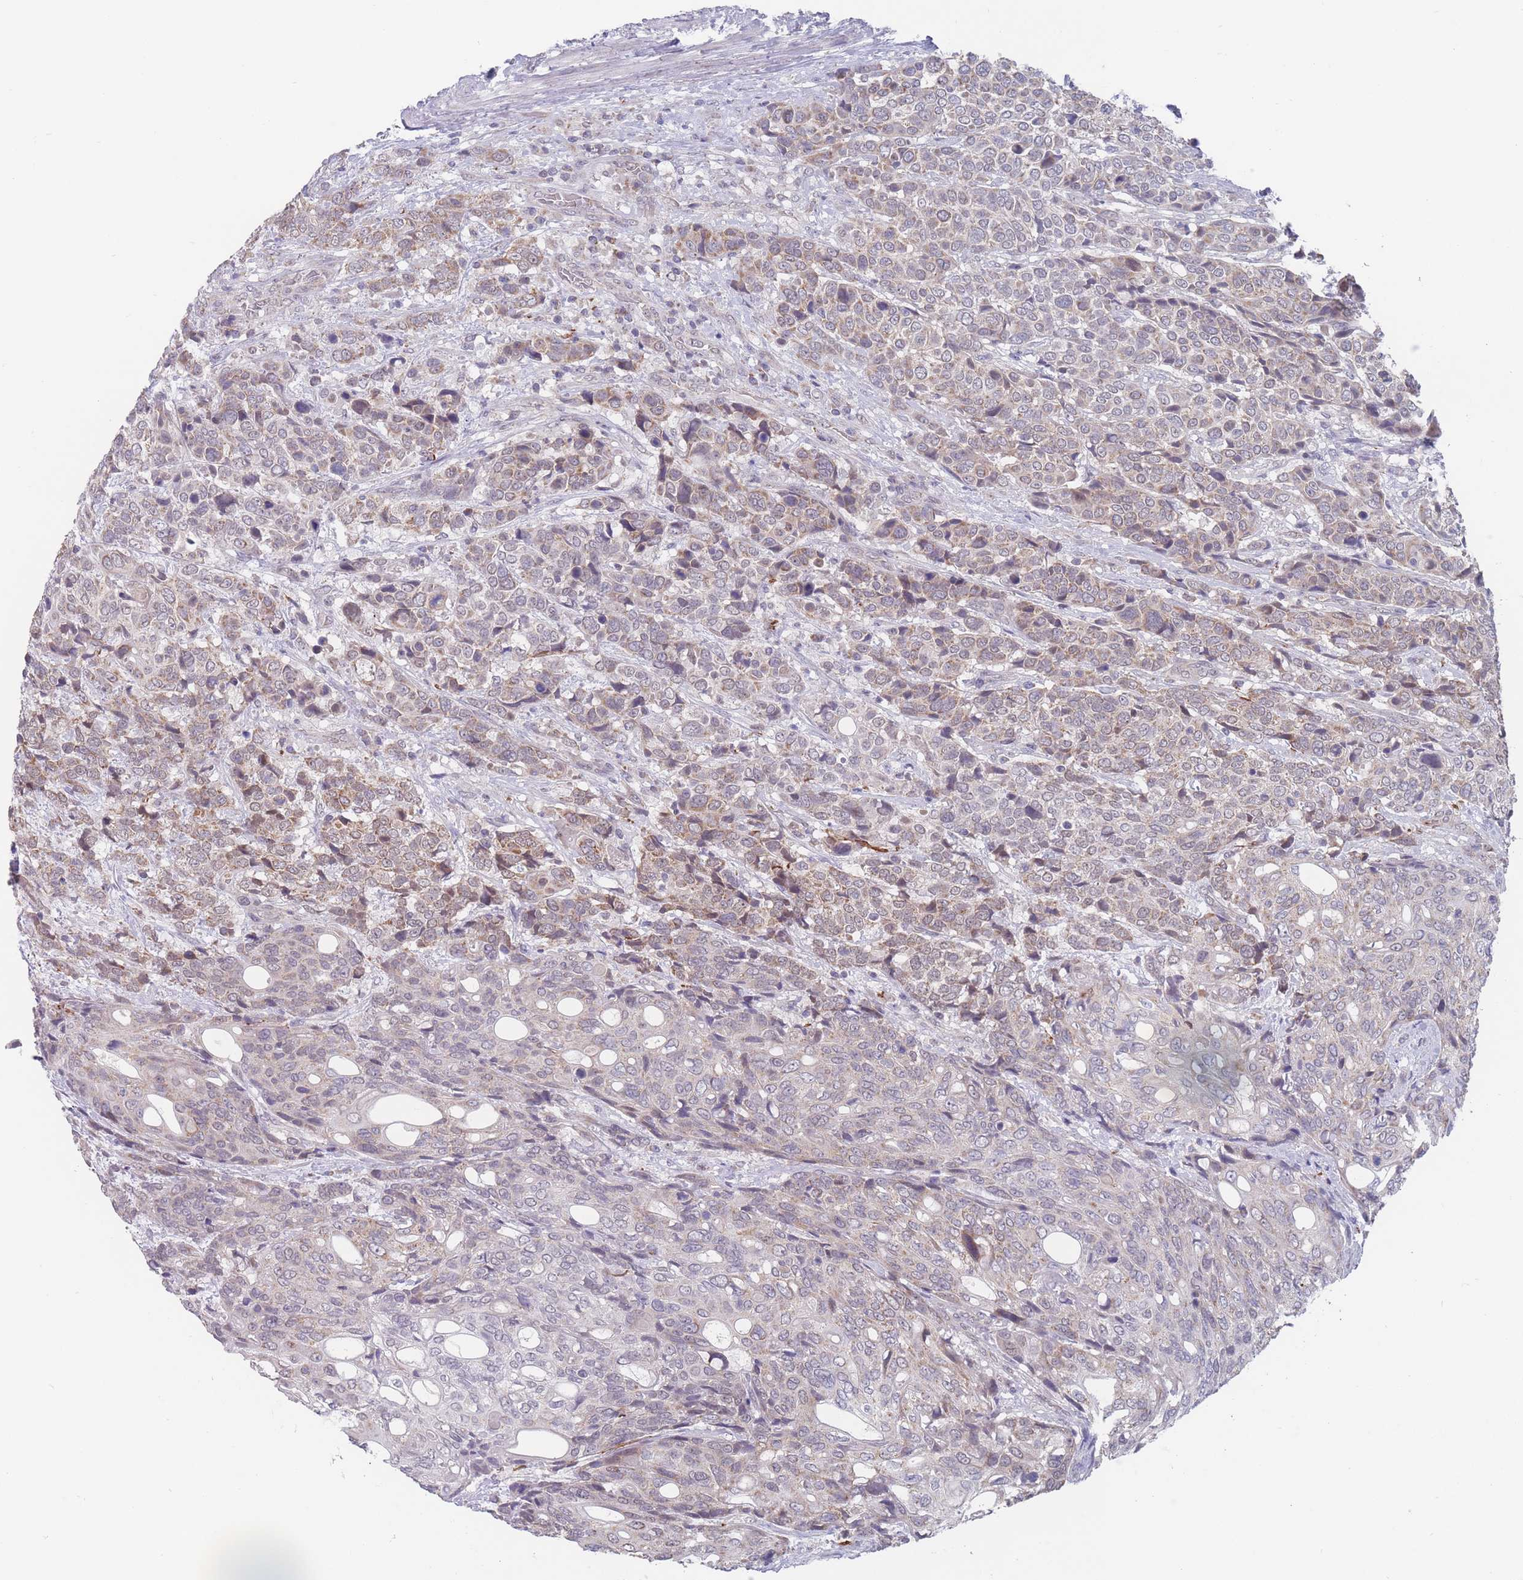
{"staining": {"intensity": "moderate", "quantity": "25%-75%", "location": "cytoplasmic/membranous,nuclear"}, "tissue": "urothelial cancer", "cell_type": "Tumor cells", "image_type": "cancer", "snomed": [{"axis": "morphology", "description": "Urothelial carcinoma, High grade"}, {"axis": "topography", "description": "Urinary bladder"}], "caption": "Protein analysis of high-grade urothelial carcinoma tissue displays moderate cytoplasmic/membranous and nuclear expression in approximately 25%-75% of tumor cells.", "gene": "PEX7", "patient": {"sex": "female", "age": 70}}